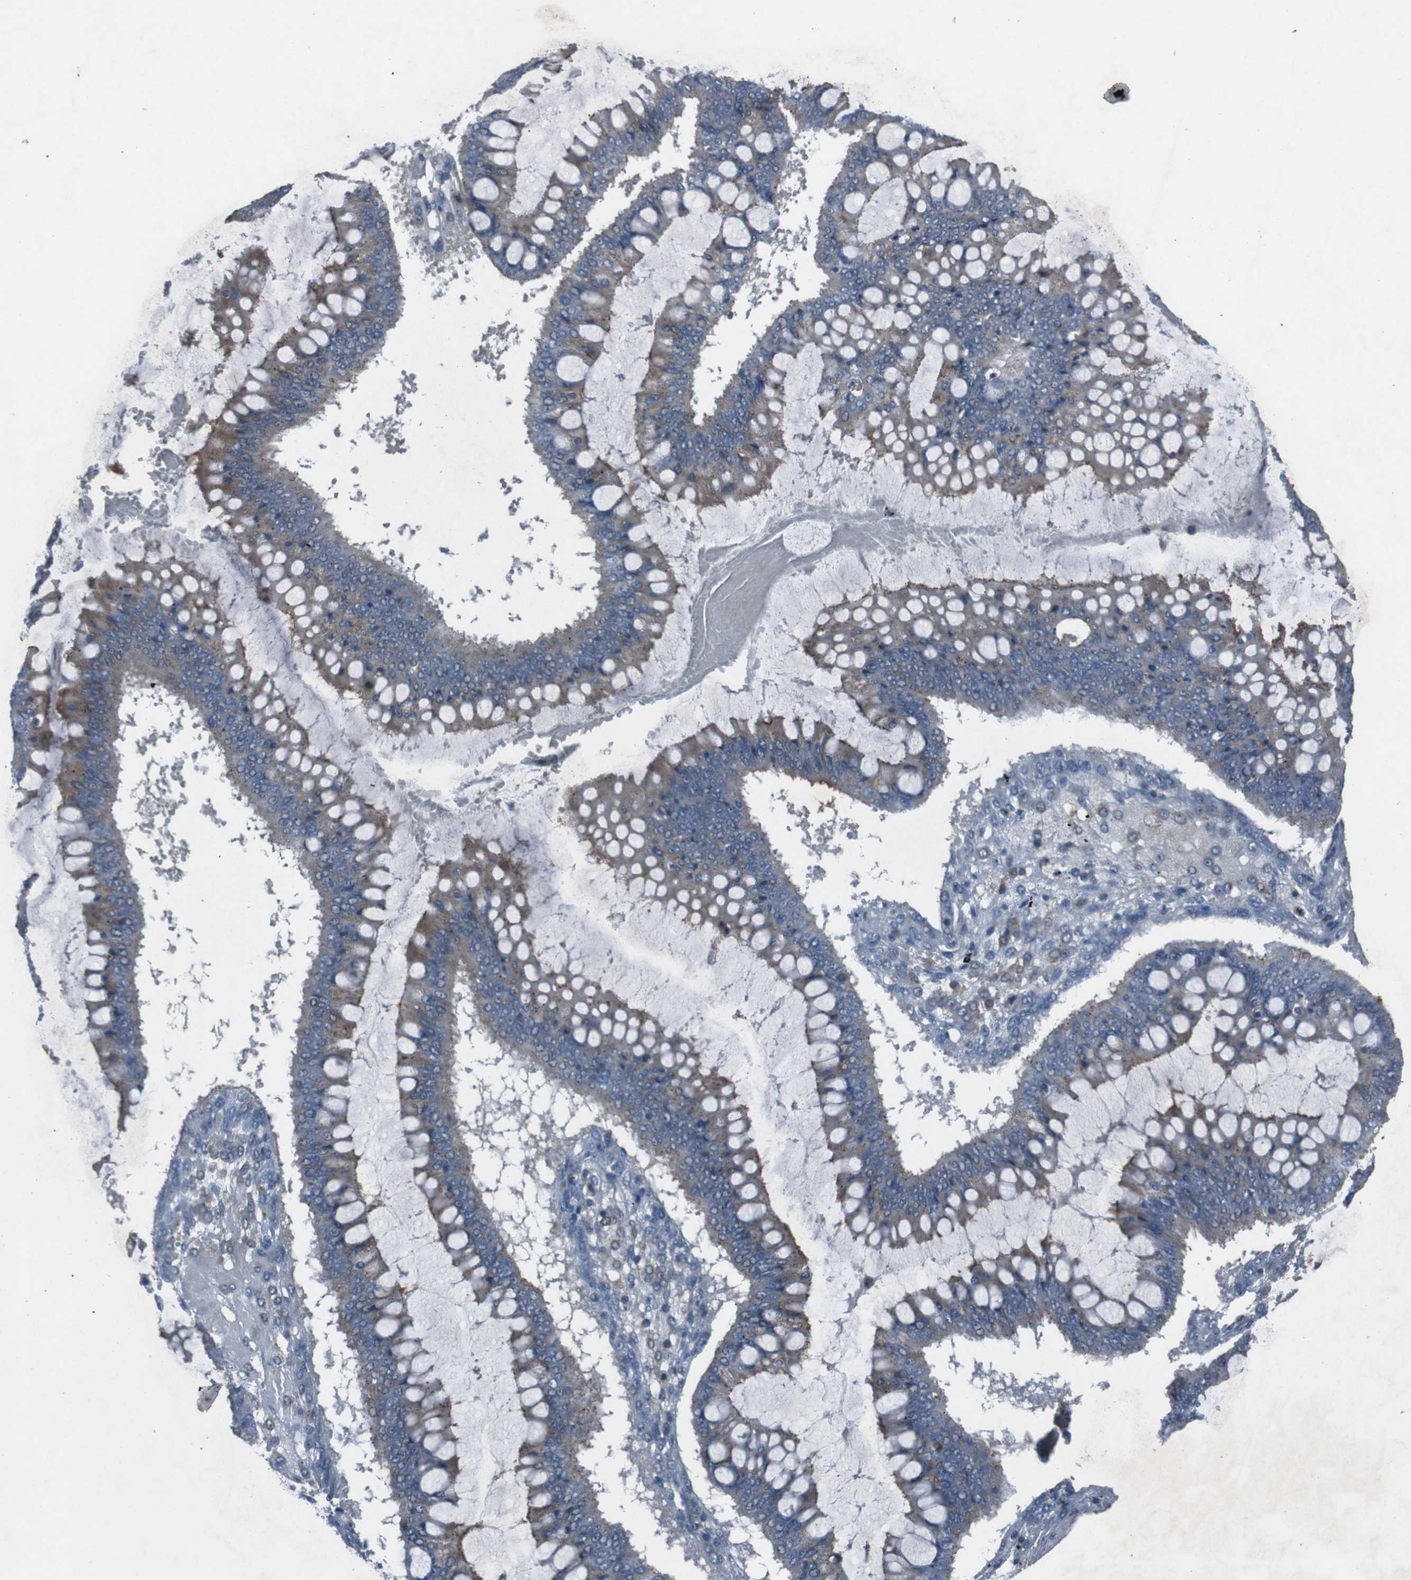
{"staining": {"intensity": "weak", "quantity": ">75%", "location": "cytoplasmic/membranous"}, "tissue": "ovarian cancer", "cell_type": "Tumor cells", "image_type": "cancer", "snomed": [{"axis": "morphology", "description": "Cystadenocarcinoma, mucinous, NOS"}, {"axis": "topography", "description": "Ovary"}], "caption": "An IHC photomicrograph of neoplastic tissue is shown. Protein staining in brown labels weak cytoplasmic/membranous positivity in ovarian cancer (mucinous cystadenocarcinoma) within tumor cells. The staining was performed using DAB, with brown indicating positive protein expression. Nuclei are stained blue with hematoxylin.", "gene": "EFNA5", "patient": {"sex": "female", "age": 73}}